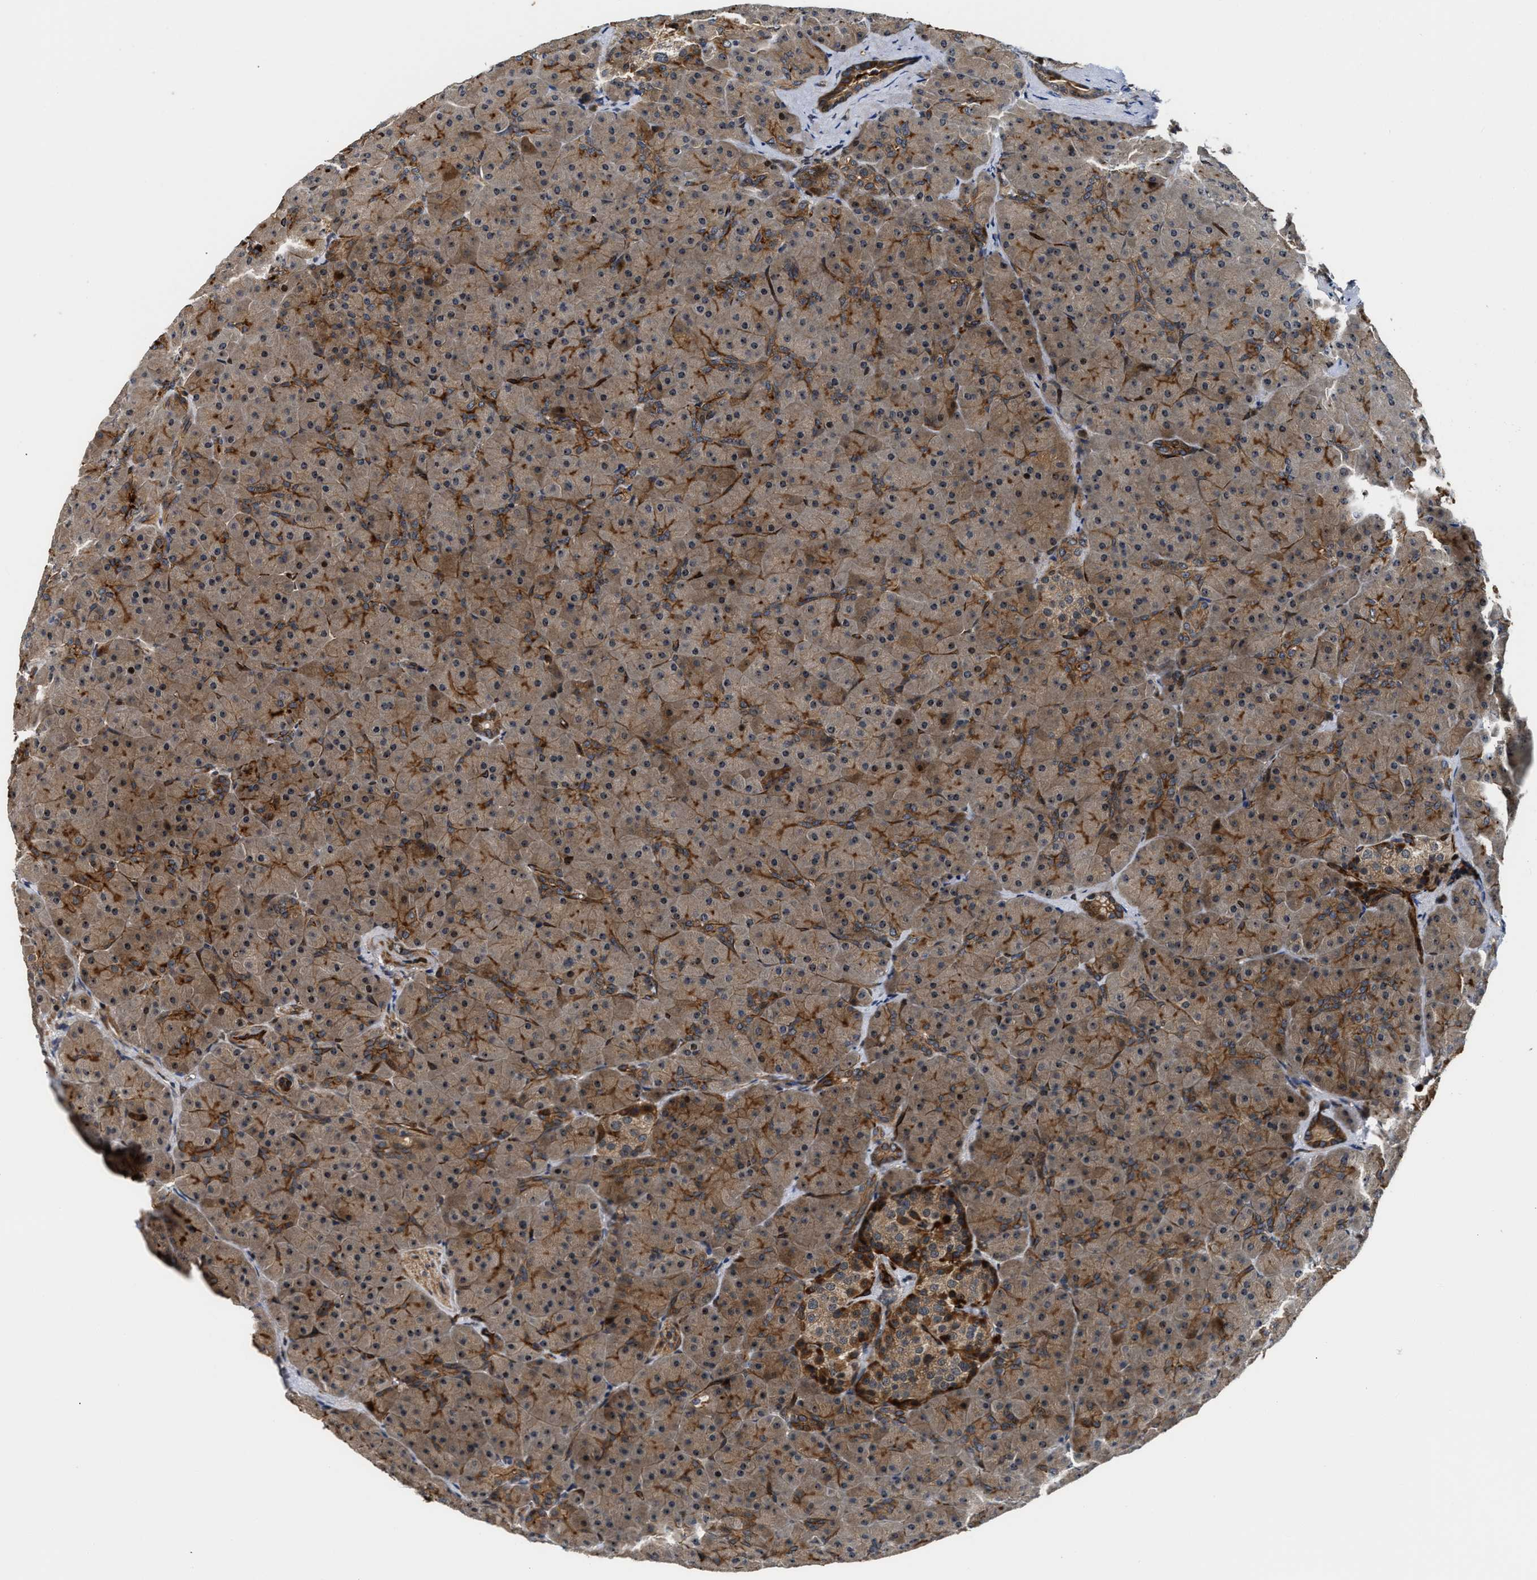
{"staining": {"intensity": "strong", "quantity": ">75%", "location": "cytoplasmic/membranous"}, "tissue": "pancreas", "cell_type": "Exocrine glandular cells", "image_type": "normal", "snomed": [{"axis": "morphology", "description": "Normal tissue, NOS"}, {"axis": "topography", "description": "Pancreas"}], "caption": "Protein staining of normal pancreas exhibits strong cytoplasmic/membranous staining in about >75% of exocrine glandular cells.", "gene": "ALDH3A2", "patient": {"sex": "male", "age": 66}}